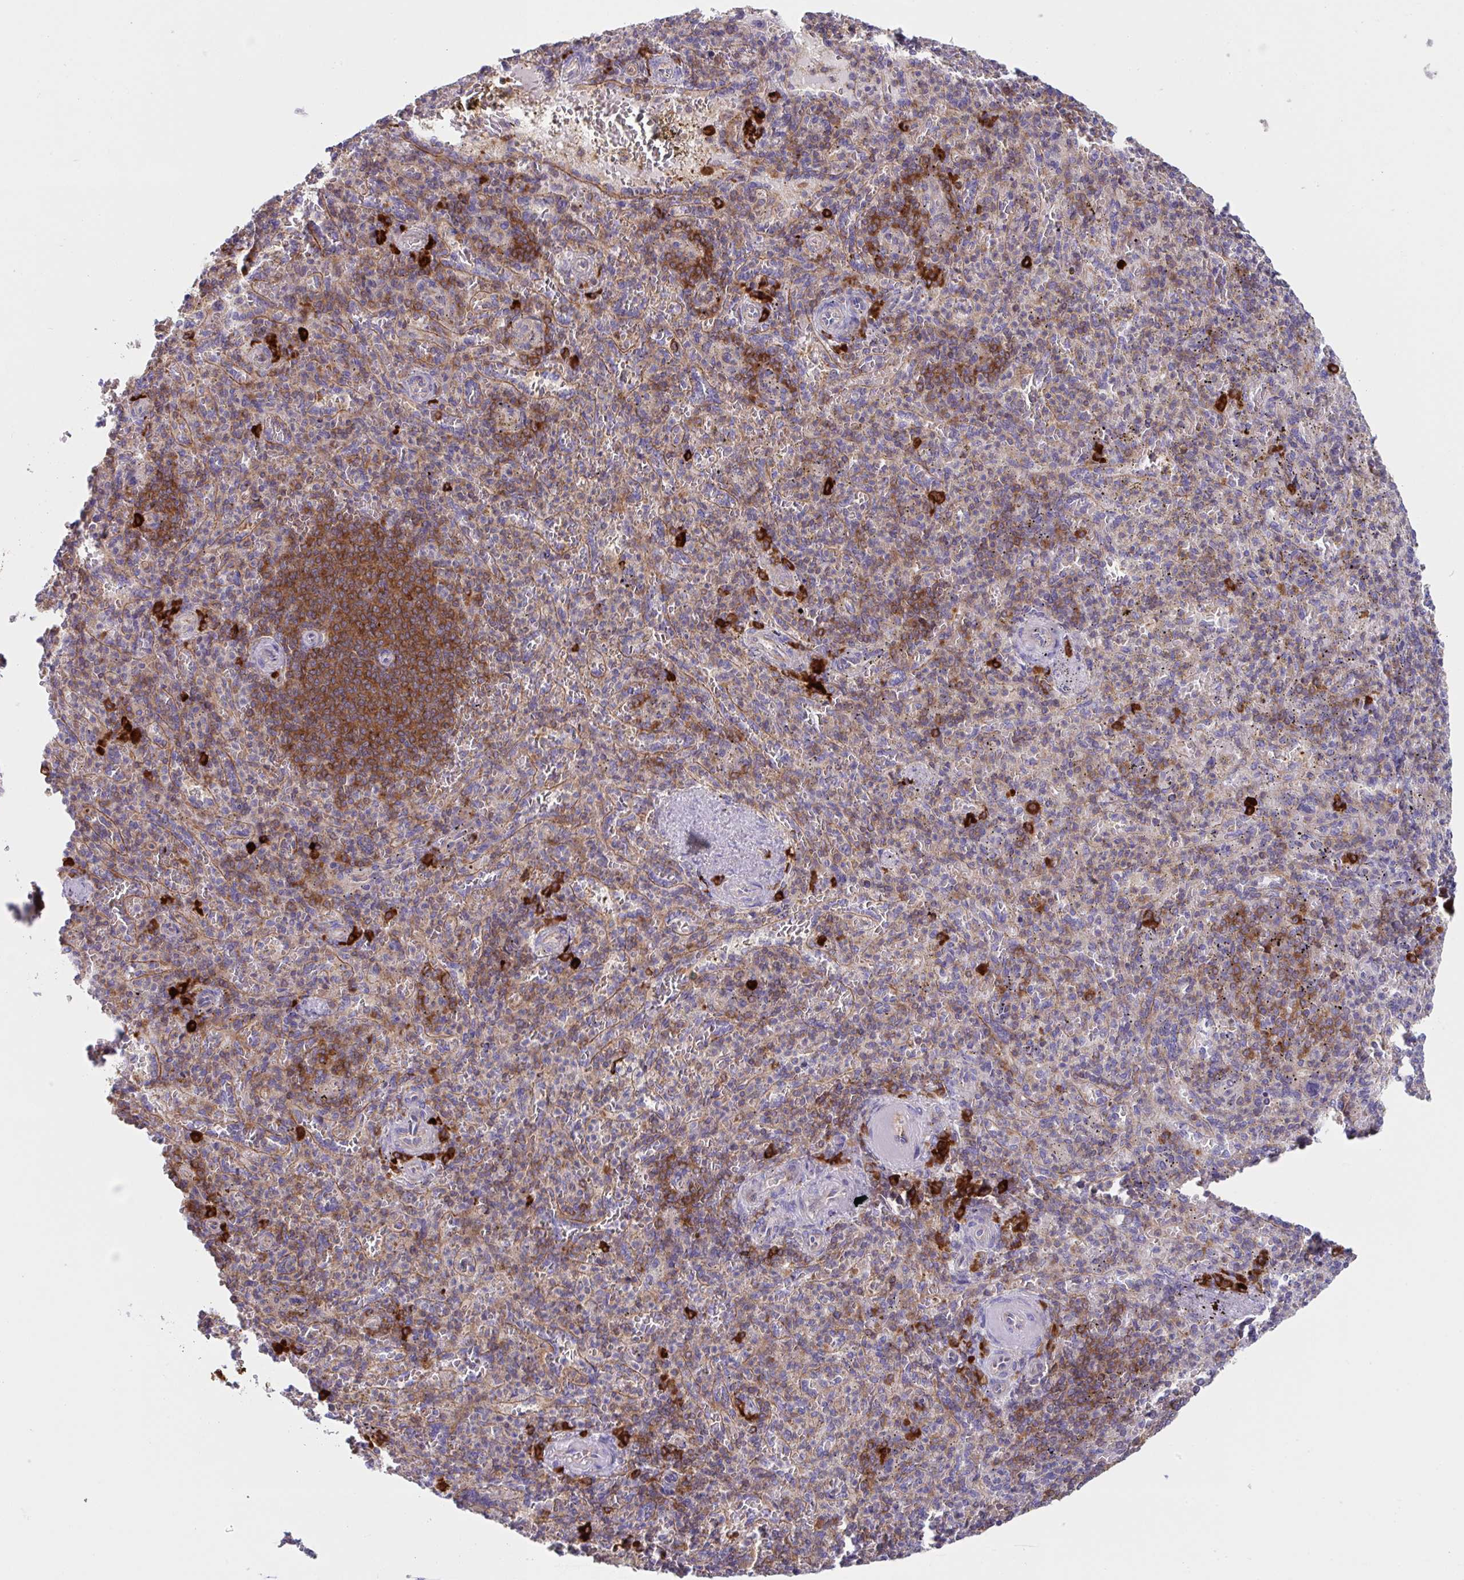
{"staining": {"intensity": "strong", "quantity": "25%-75%", "location": "cytoplasmic/membranous"}, "tissue": "spleen", "cell_type": "Cells in red pulp", "image_type": "normal", "snomed": [{"axis": "morphology", "description": "Normal tissue, NOS"}, {"axis": "topography", "description": "Spleen"}], "caption": "Spleen stained with DAB (3,3'-diaminobenzidine) immunohistochemistry demonstrates high levels of strong cytoplasmic/membranous staining in about 25%-75% of cells in red pulp.", "gene": "YARS2", "patient": {"sex": "female", "age": 74}}